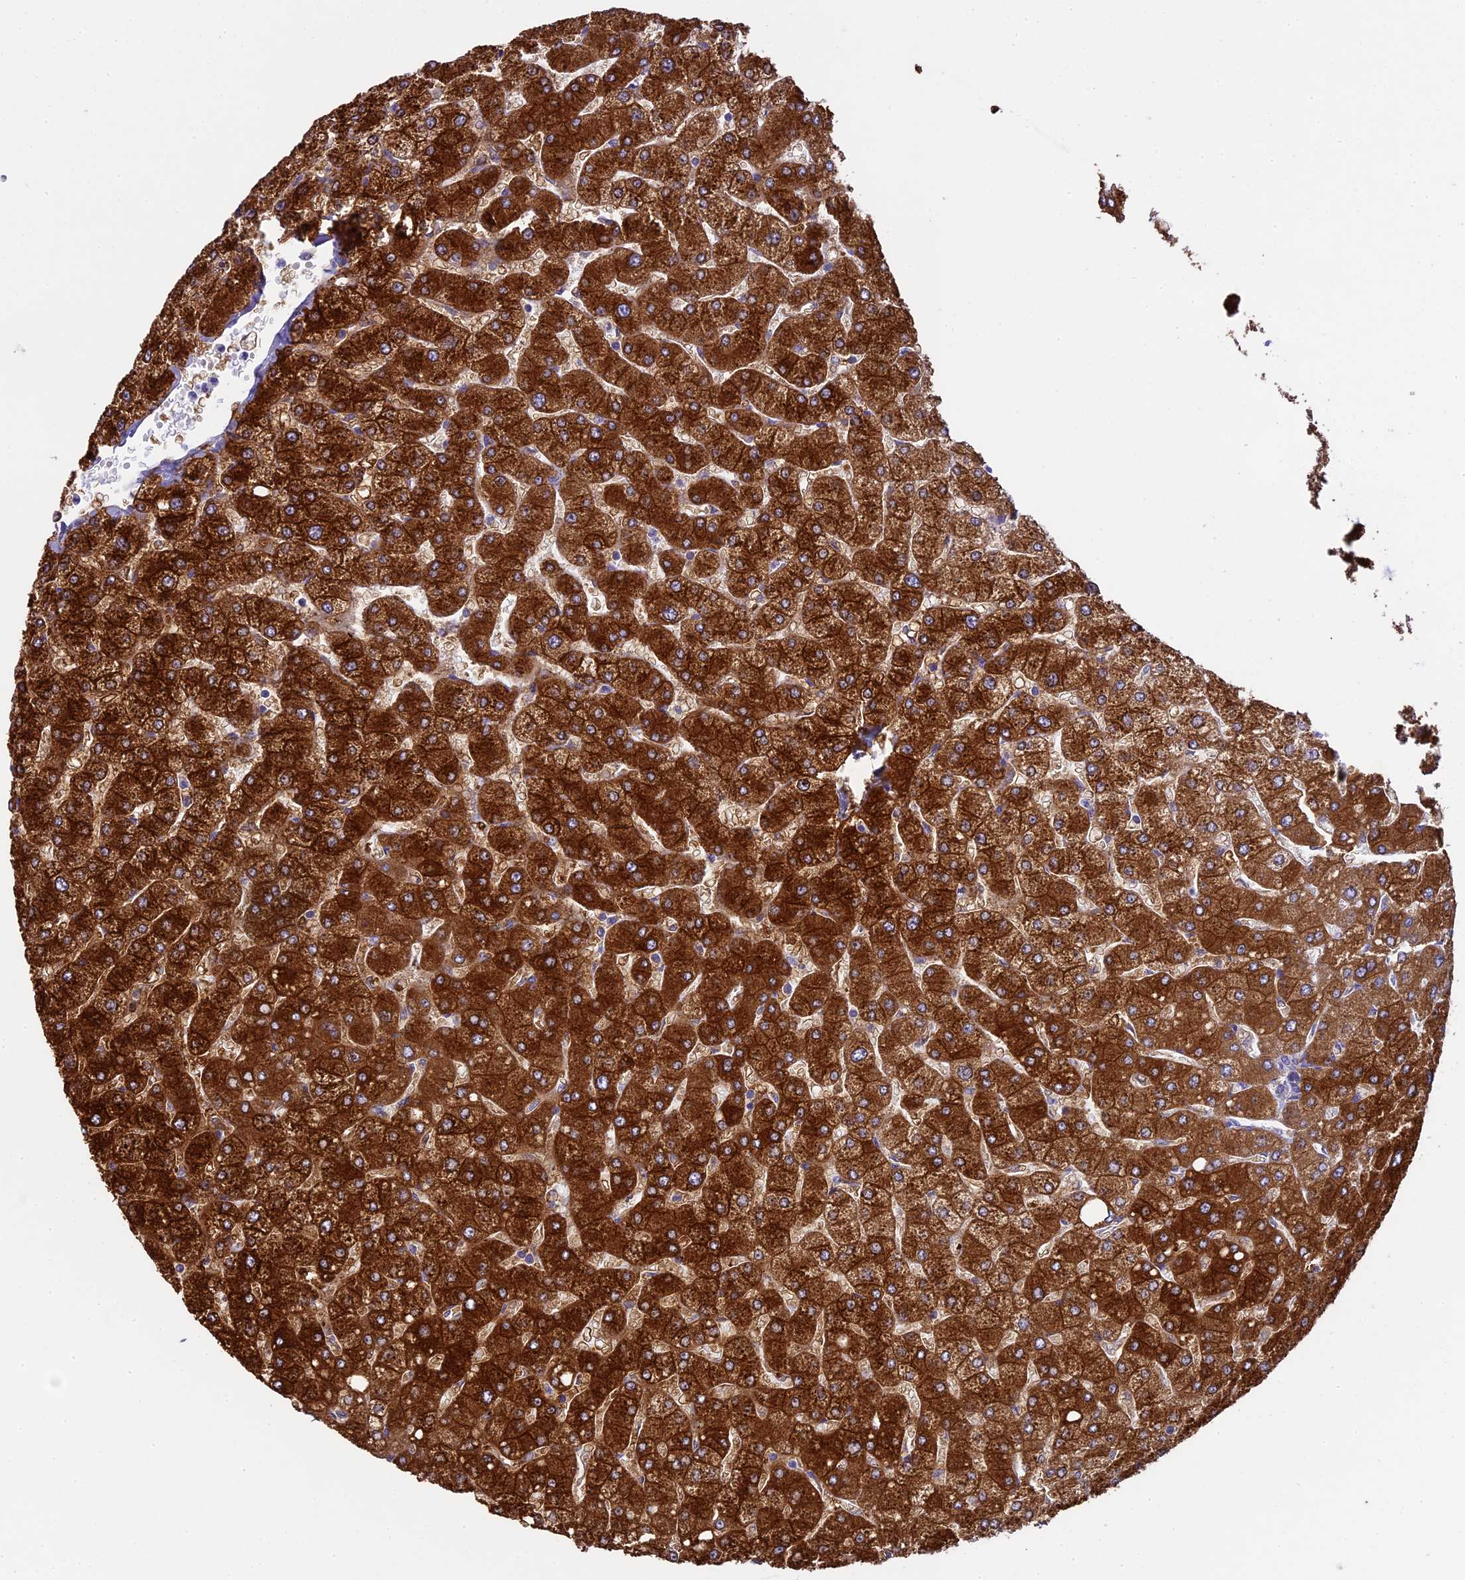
{"staining": {"intensity": "negative", "quantity": "none", "location": "none"}, "tissue": "liver", "cell_type": "Cholangiocytes", "image_type": "normal", "snomed": [{"axis": "morphology", "description": "Normal tissue, NOS"}, {"axis": "topography", "description": "Liver"}], "caption": "Liver stained for a protein using immunohistochemistry displays no staining cholangiocytes.", "gene": "SPIRE1", "patient": {"sex": "male", "age": 55}}